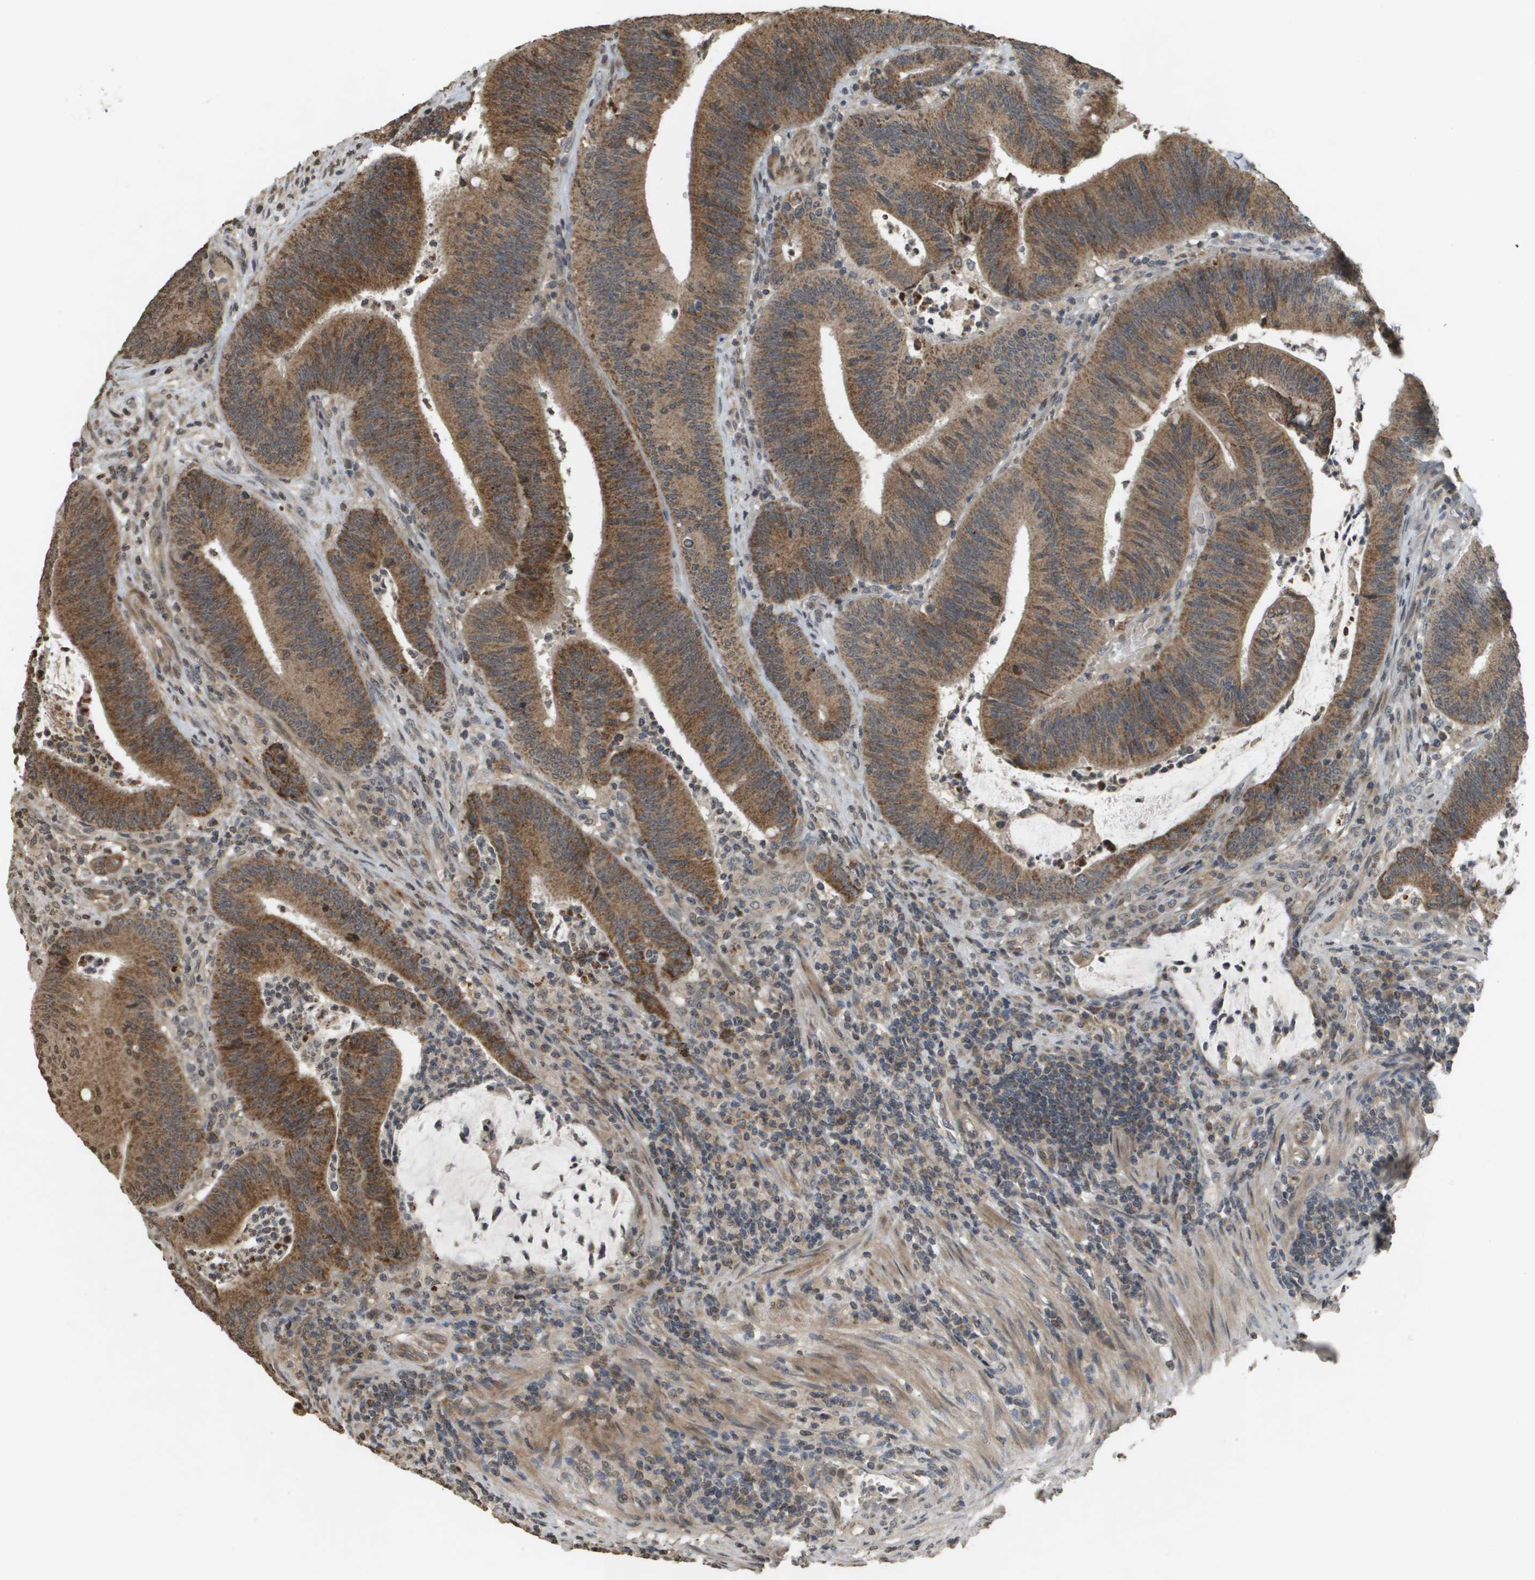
{"staining": {"intensity": "moderate", "quantity": ">75%", "location": "cytoplasmic/membranous"}, "tissue": "colorectal cancer", "cell_type": "Tumor cells", "image_type": "cancer", "snomed": [{"axis": "morphology", "description": "Normal tissue, NOS"}, {"axis": "morphology", "description": "Adenocarcinoma, NOS"}, {"axis": "topography", "description": "Rectum"}], "caption": "Human colorectal cancer stained with a brown dye reveals moderate cytoplasmic/membranous positive expression in about >75% of tumor cells.", "gene": "RAB21", "patient": {"sex": "female", "age": 66}}